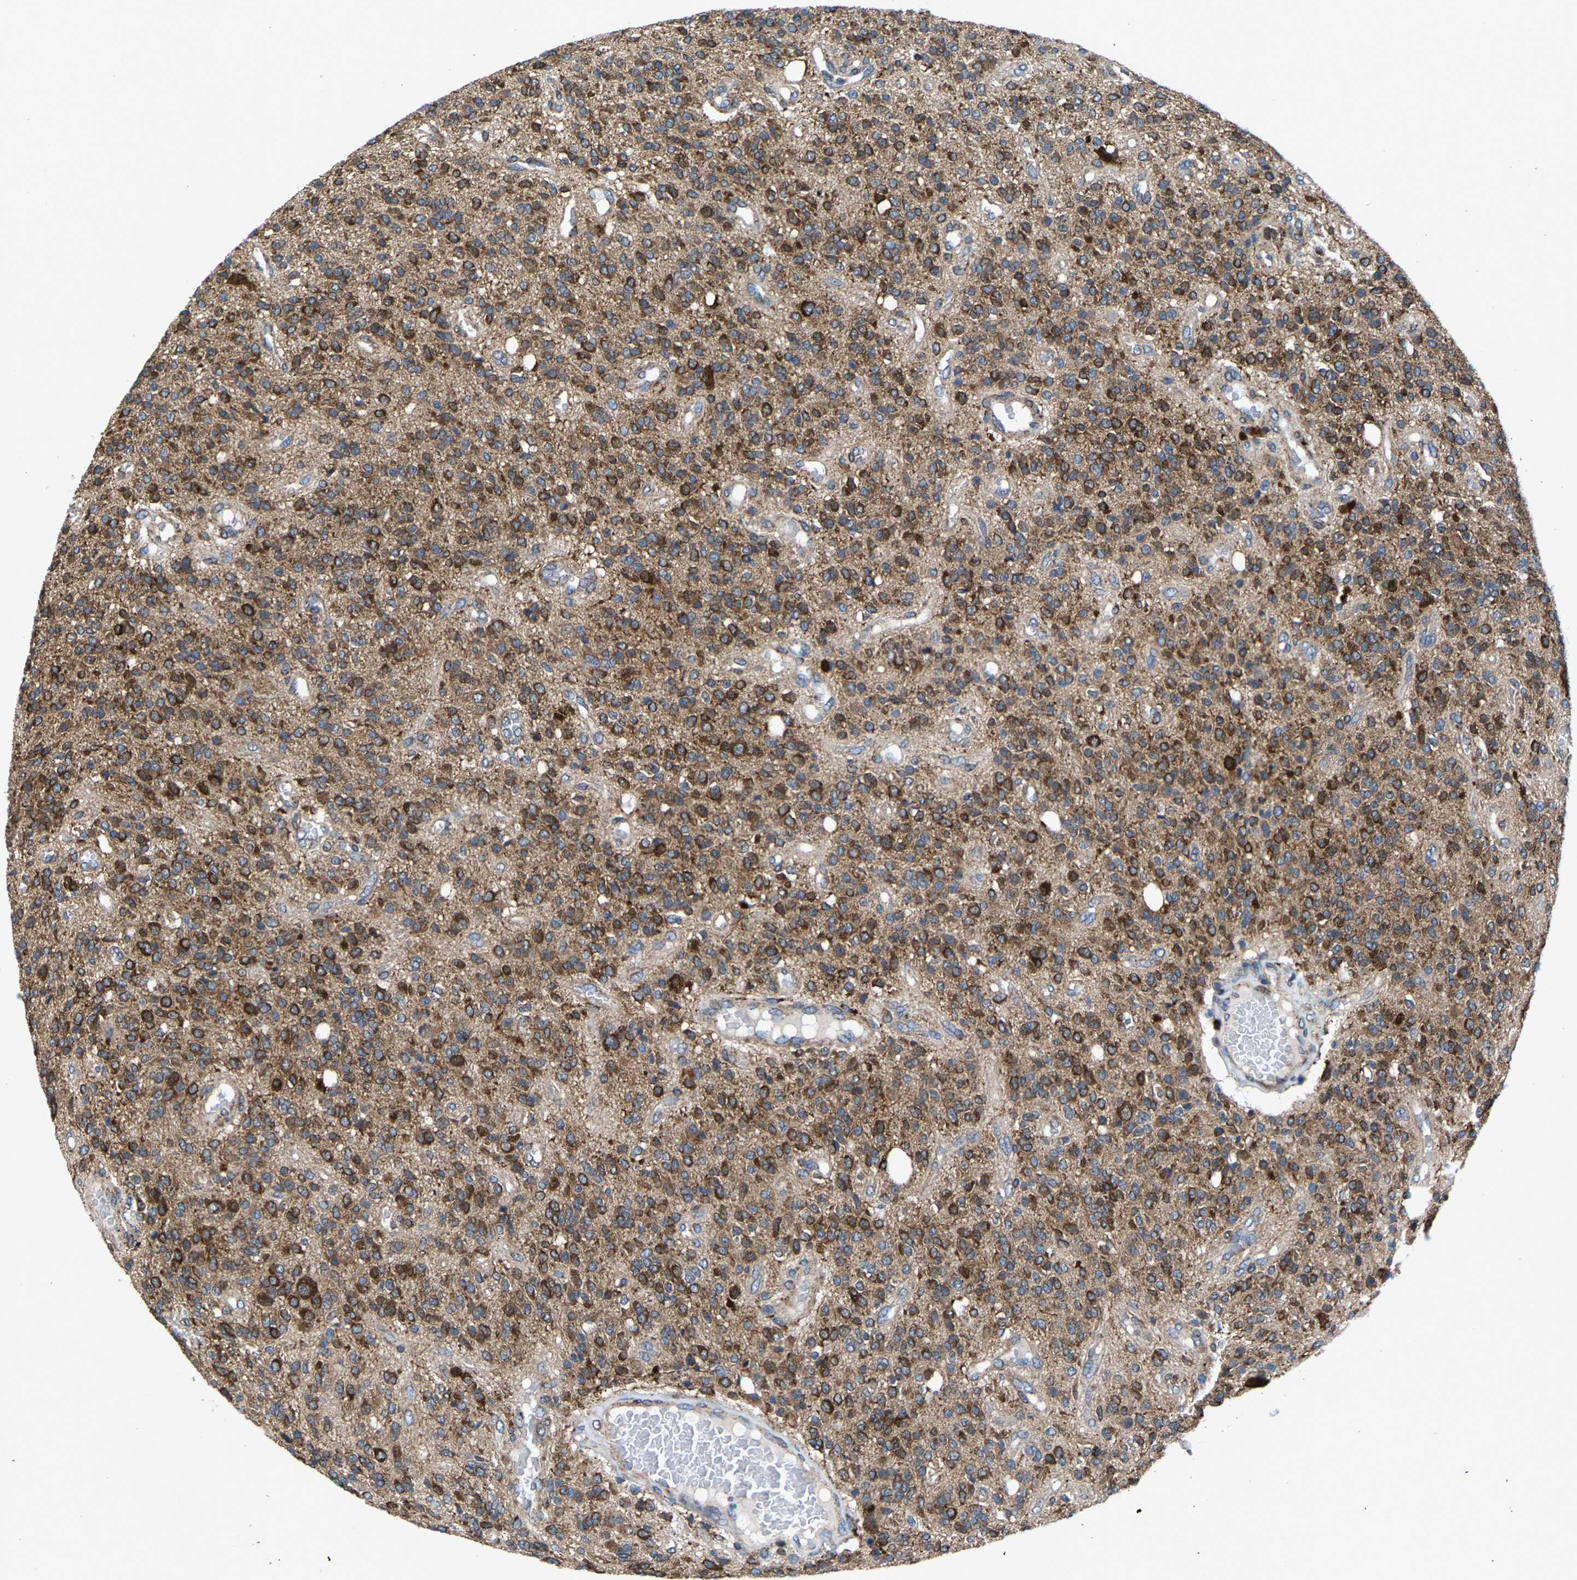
{"staining": {"intensity": "strong", "quantity": ">75%", "location": "cytoplasmic/membranous"}, "tissue": "glioma", "cell_type": "Tumor cells", "image_type": "cancer", "snomed": [{"axis": "morphology", "description": "Glioma, malignant, High grade"}, {"axis": "topography", "description": "Brain"}], "caption": "High-magnification brightfield microscopy of malignant glioma (high-grade) stained with DAB (3,3'-diaminobenzidine) (brown) and counterstained with hematoxylin (blue). tumor cells exhibit strong cytoplasmic/membranous expression is seen in approximately>75% of cells.", "gene": "PDP1", "patient": {"sex": "male", "age": 34}}